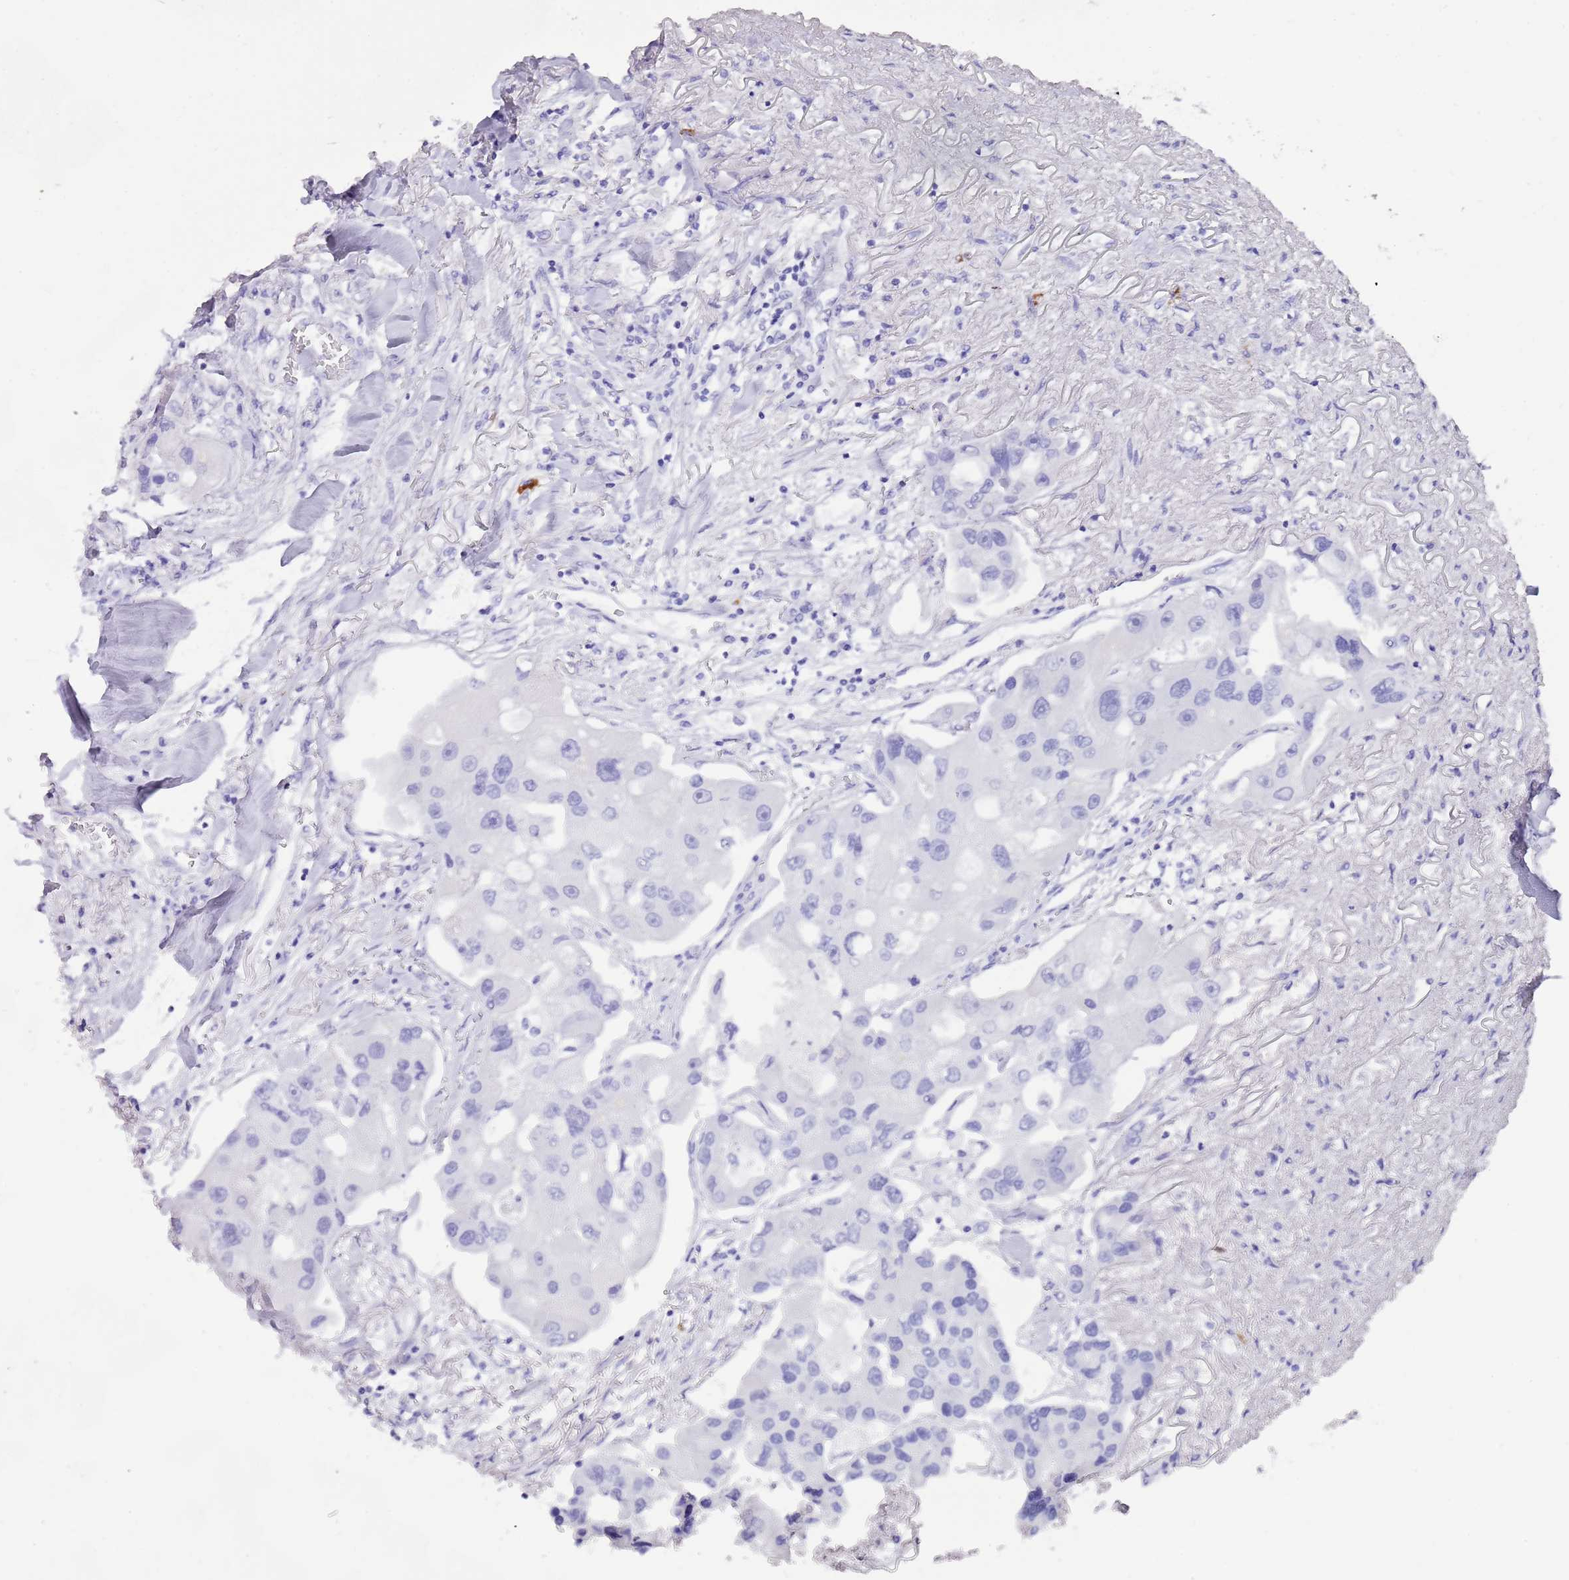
{"staining": {"intensity": "negative", "quantity": "none", "location": "none"}, "tissue": "lung cancer", "cell_type": "Tumor cells", "image_type": "cancer", "snomed": [{"axis": "morphology", "description": "Adenocarcinoma, NOS"}, {"axis": "topography", "description": "Lung"}], "caption": "This is an immunohistochemistry (IHC) image of human lung cancer. There is no expression in tumor cells.", "gene": "MYADML2", "patient": {"sex": "female", "age": 54}}